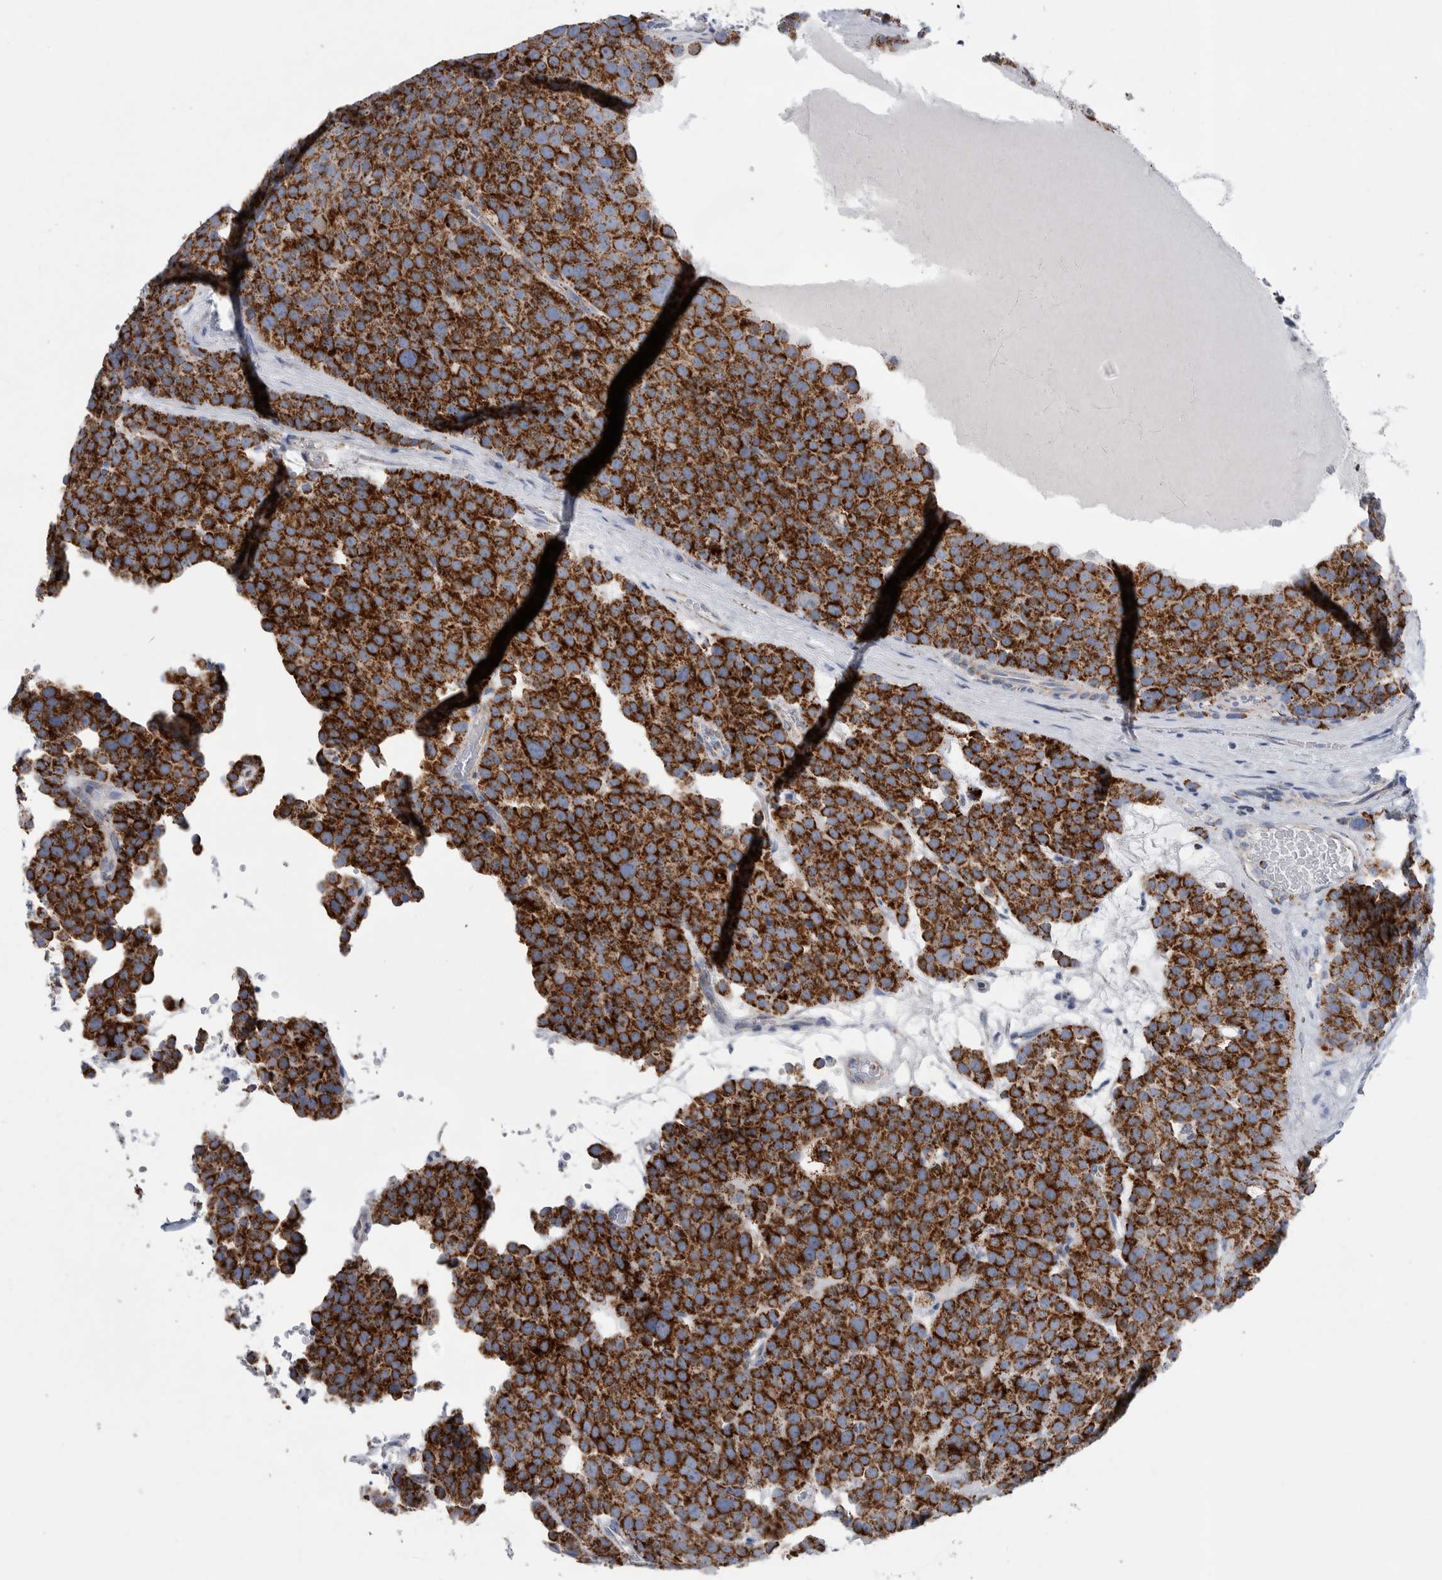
{"staining": {"intensity": "strong", "quantity": ">75%", "location": "cytoplasmic/membranous"}, "tissue": "testis cancer", "cell_type": "Tumor cells", "image_type": "cancer", "snomed": [{"axis": "morphology", "description": "Seminoma, NOS"}, {"axis": "topography", "description": "Testis"}], "caption": "Human testis seminoma stained with a protein marker shows strong staining in tumor cells.", "gene": "ETFA", "patient": {"sex": "male", "age": 71}}